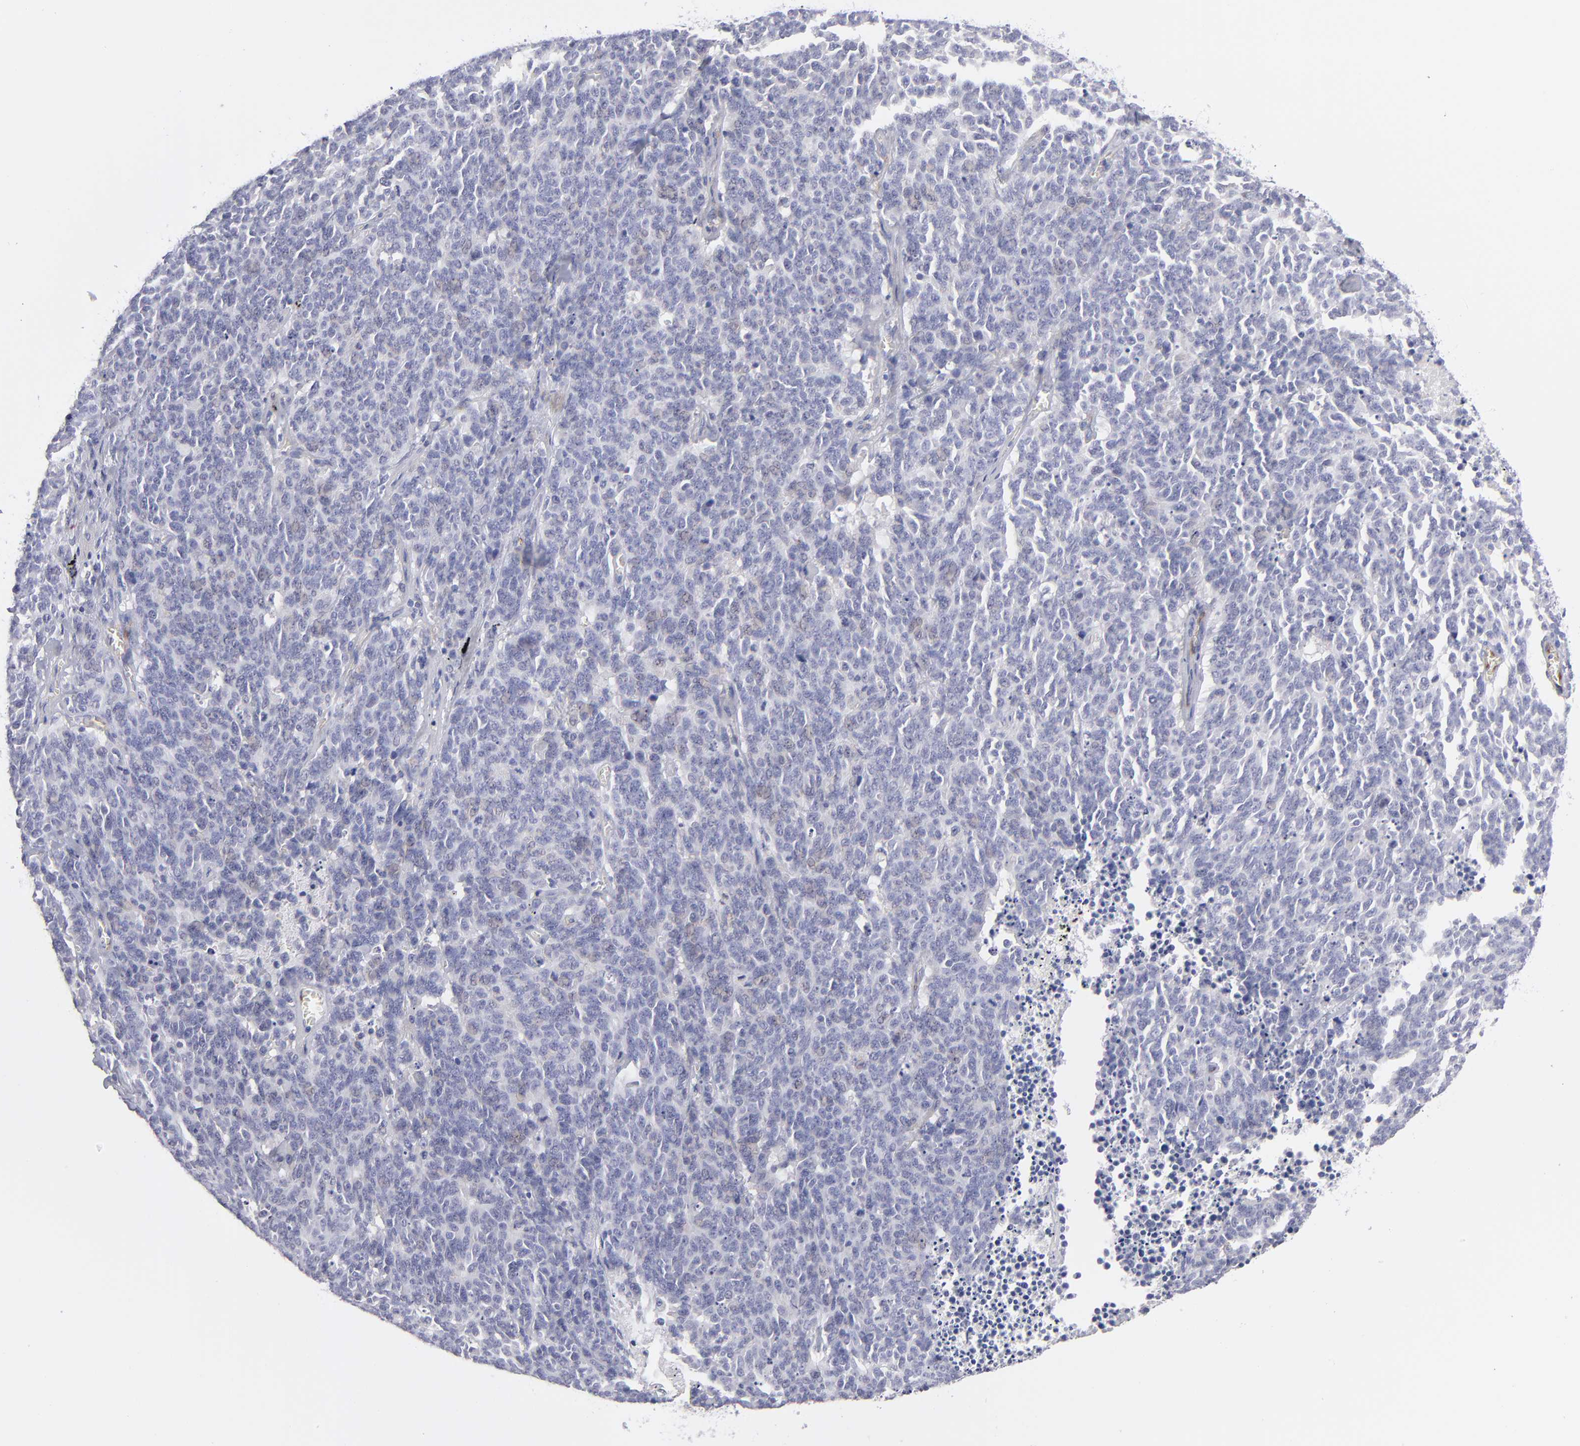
{"staining": {"intensity": "negative", "quantity": "none", "location": "none"}, "tissue": "lung cancer", "cell_type": "Tumor cells", "image_type": "cancer", "snomed": [{"axis": "morphology", "description": "Neoplasm, malignant, NOS"}, {"axis": "topography", "description": "Lung"}], "caption": "A micrograph of human lung neoplasm (malignant) is negative for staining in tumor cells. (Brightfield microscopy of DAB immunohistochemistry at high magnification).", "gene": "PLVAP", "patient": {"sex": "female", "age": 58}}